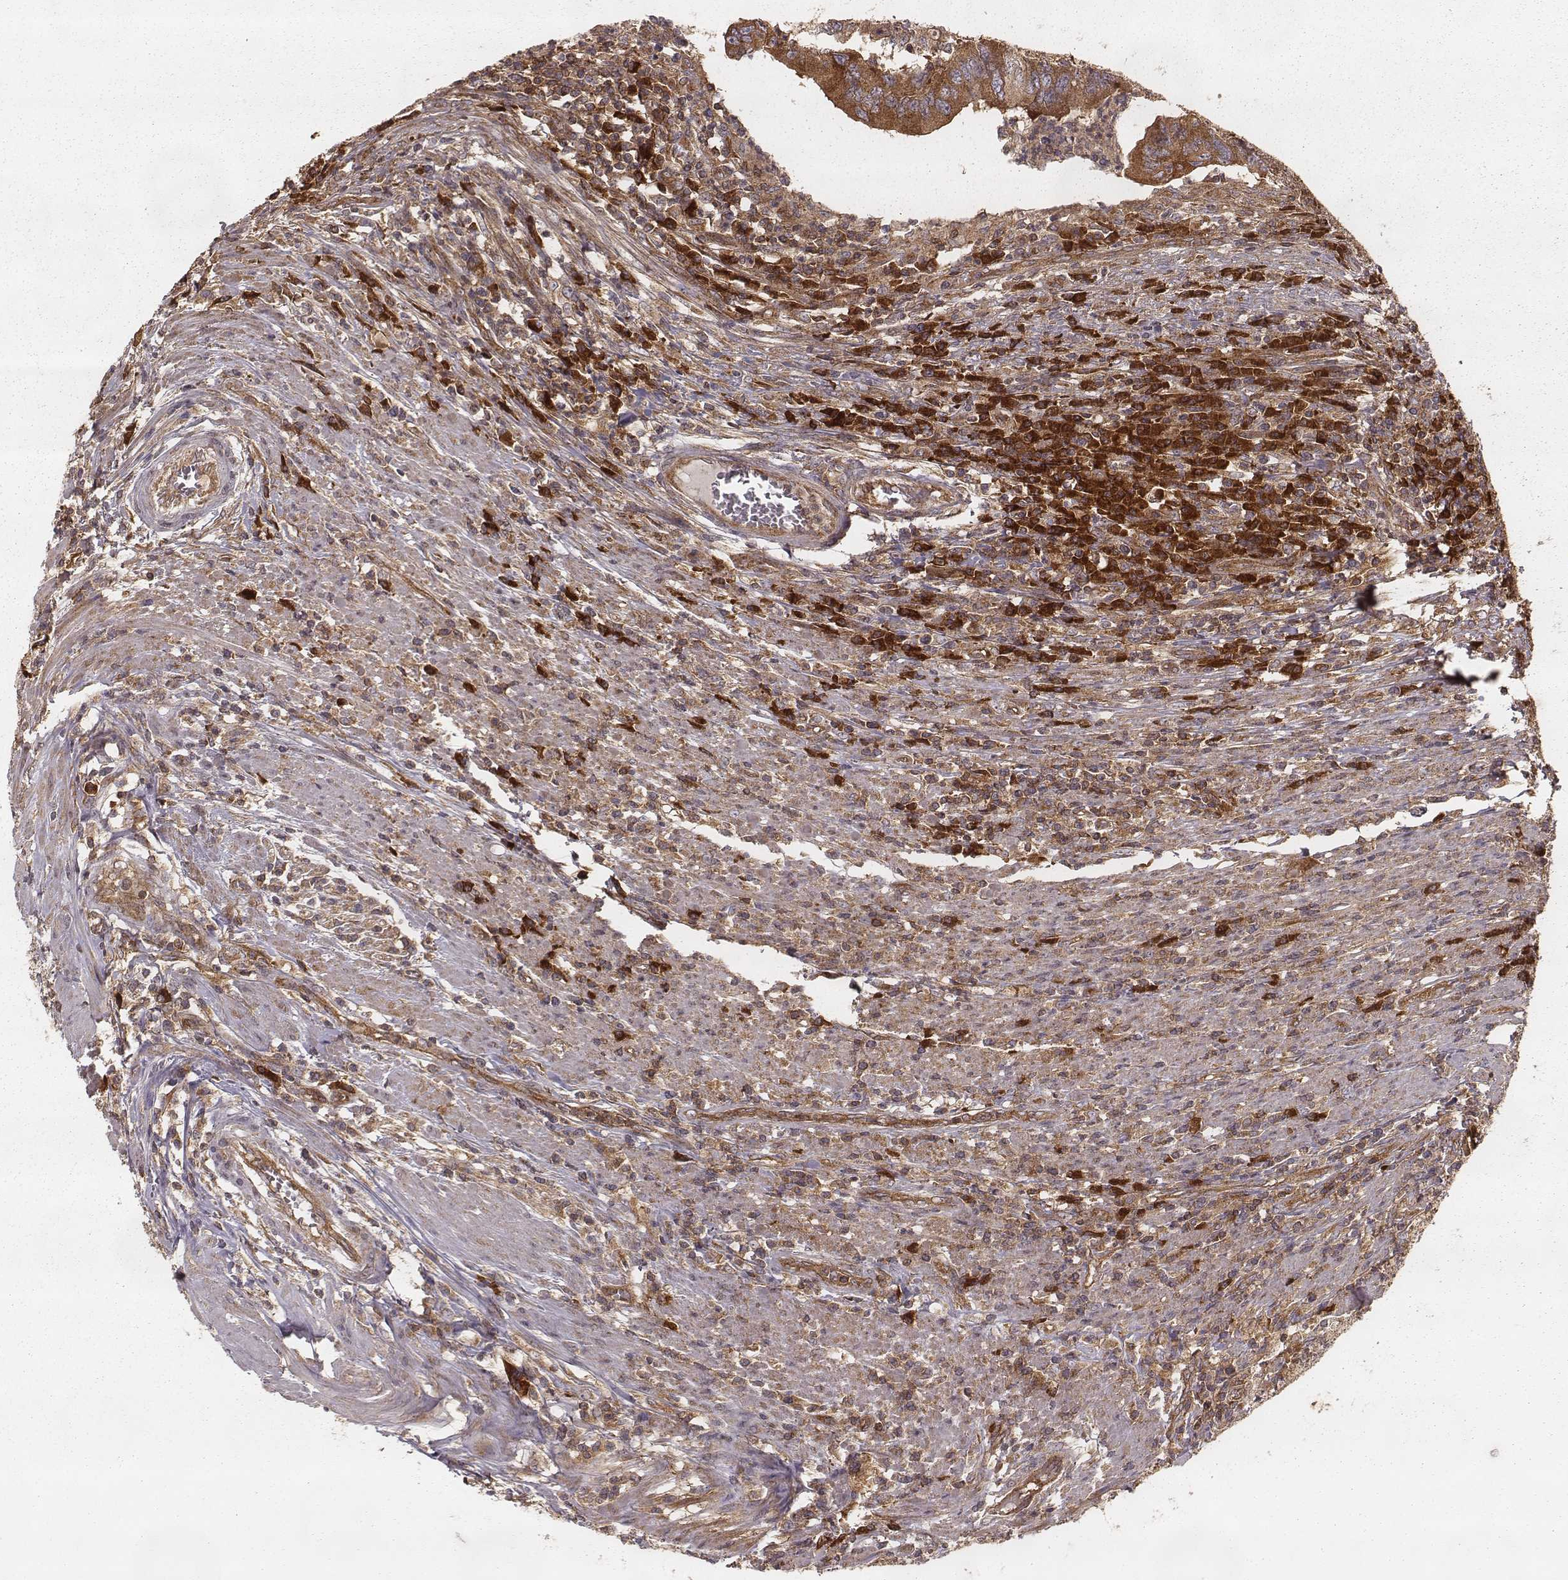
{"staining": {"intensity": "moderate", "quantity": ">75%", "location": "cytoplasmic/membranous"}, "tissue": "colorectal cancer", "cell_type": "Tumor cells", "image_type": "cancer", "snomed": [{"axis": "morphology", "description": "Adenocarcinoma, NOS"}, {"axis": "topography", "description": "Colon"}], "caption": "Protein analysis of colorectal cancer tissue demonstrates moderate cytoplasmic/membranous positivity in approximately >75% of tumor cells.", "gene": "CARS1", "patient": {"sex": "male", "age": 53}}